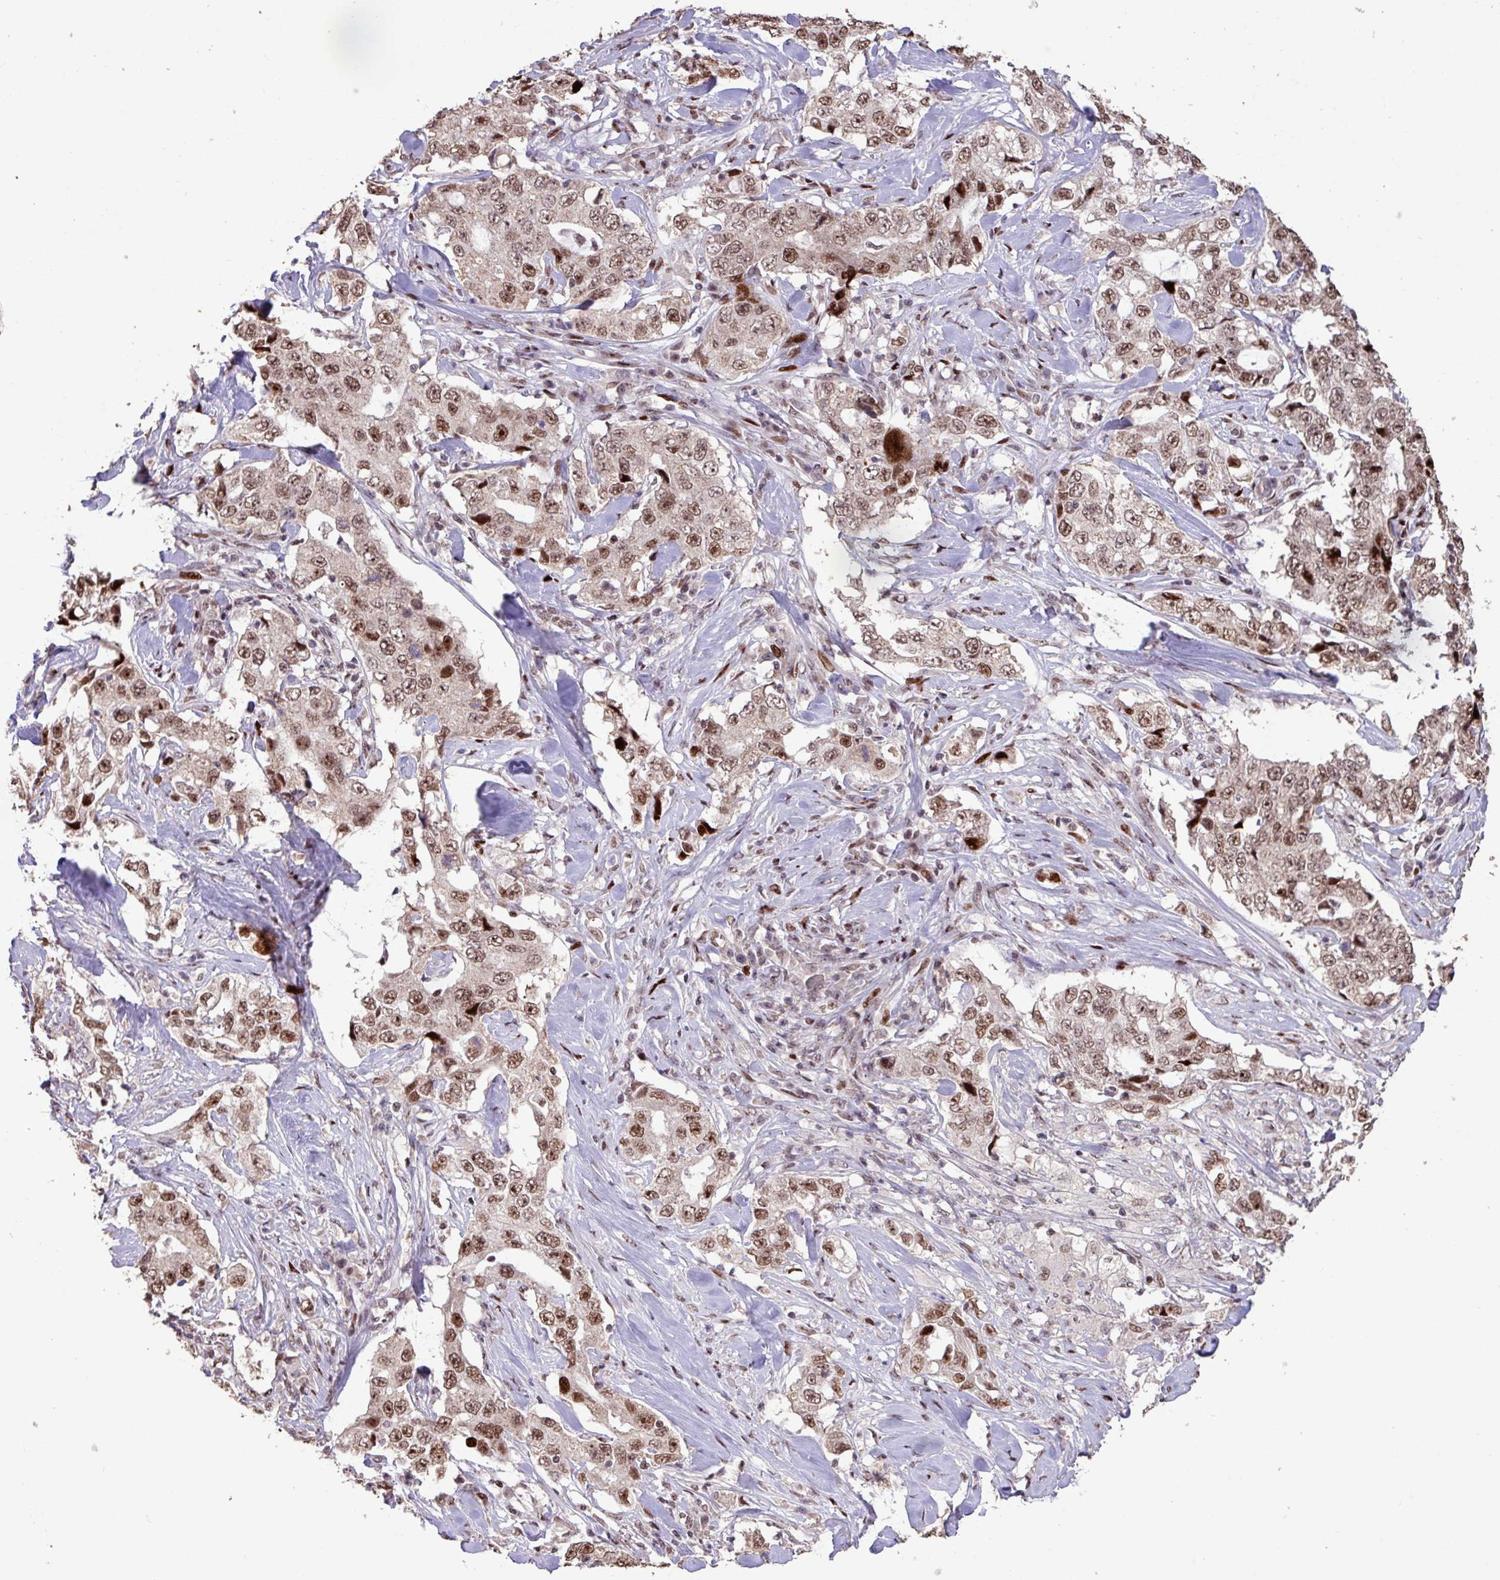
{"staining": {"intensity": "moderate", "quantity": ">75%", "location": "nuclear"}, "tissue": "lung cancer", "cell_type": "Tumor cells", "image_type": "cancer", "snomed": [{"axis": "morphology", "description": "Adenocarcinoma, NOS"}, {"axis": "topography", "description": "Lung"}], "caption": "Protein expression analysis of adenocarcinoma (lung) reveals moderate nuclear expression in about >75% of tumor cells. Nuclei are stained in blue.", "gene": "ZNF709", "patient": {"sex": "female", "age": 51}}